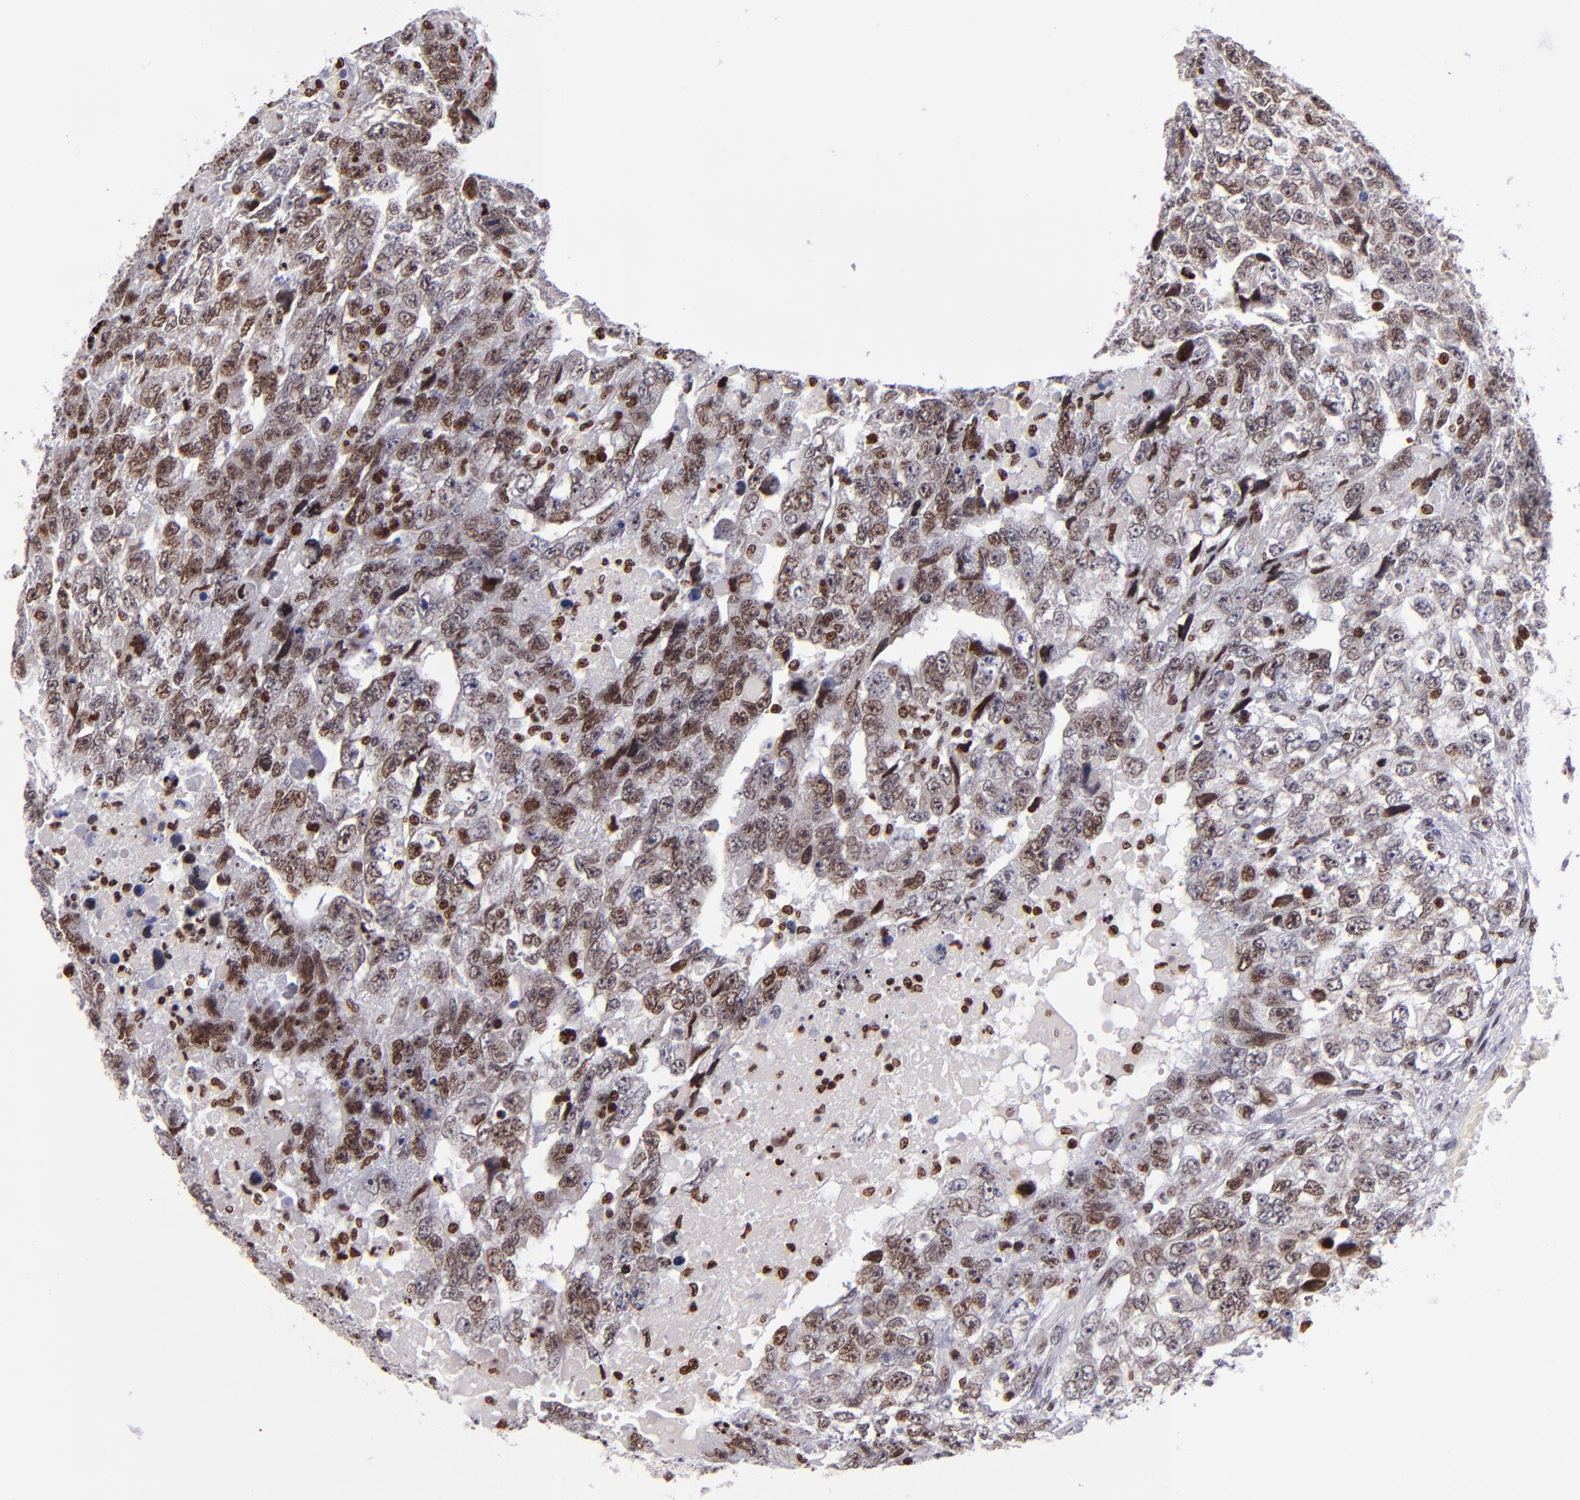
{"staining": {"intensity": "moderate", "quantity": "25%-75%", "location": "nuclear"}, "tissue": "testis cancer", "cell_type": "Tumor cells", "image_type": "cancer", "snomed": [{"axis": "morphology", "description": "Carcinoma, Embryonal, NOS"}, {"axis": "topography", "description": "Testis"}], "caption": "This histopathology image shows testis embryonal carcinoma stained with immunohistochemistry to label a protein in brown. The nuclear of tumor cells show moderate positivity for the protein. Nuclei are counter-stained blue.", "gene": "CDKL5", "patient": {"sex": "male", "age": 36}}